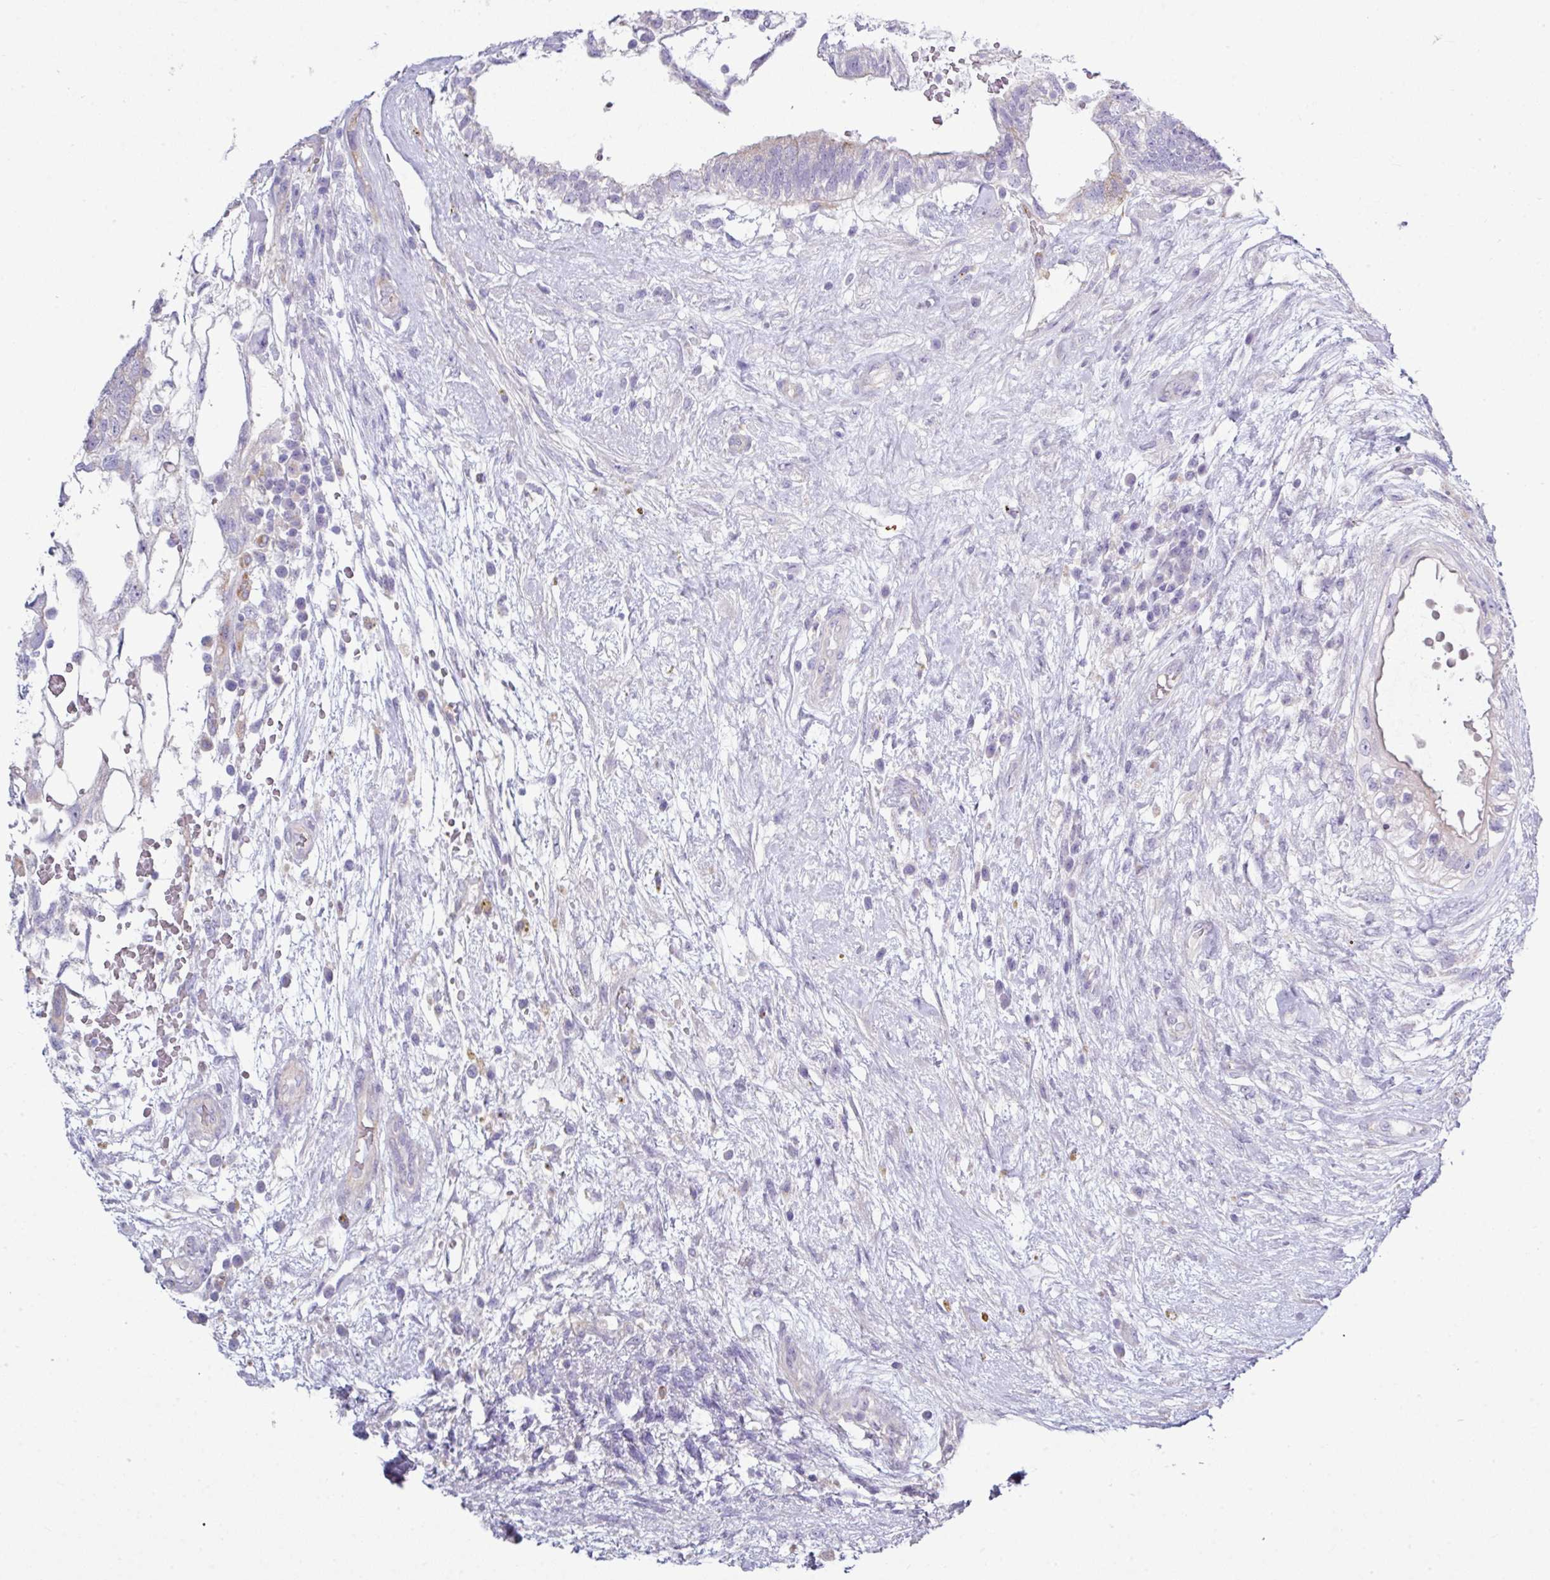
{"staining": {"intensity": "negative", "quantity": "none", "location": "none"}, "tissue": "testis cancer", "cell_type": "Tumor cells", "image_type": "cancer", "snomed": [{"axis": "morphology", "description": "Normal tissue, NOS"}, {"axis": "morphology", "description": "Carcinoma, Embryonal, NOS"}, {"axis": "topography", "description": "Testis"}], "caption": "Immunohistochemical staining of testis embryonal carcinoma displays no significant expression in tumor cells.", "gene": "ABCC5", "patient": {"sex": "male", "age": 32}}